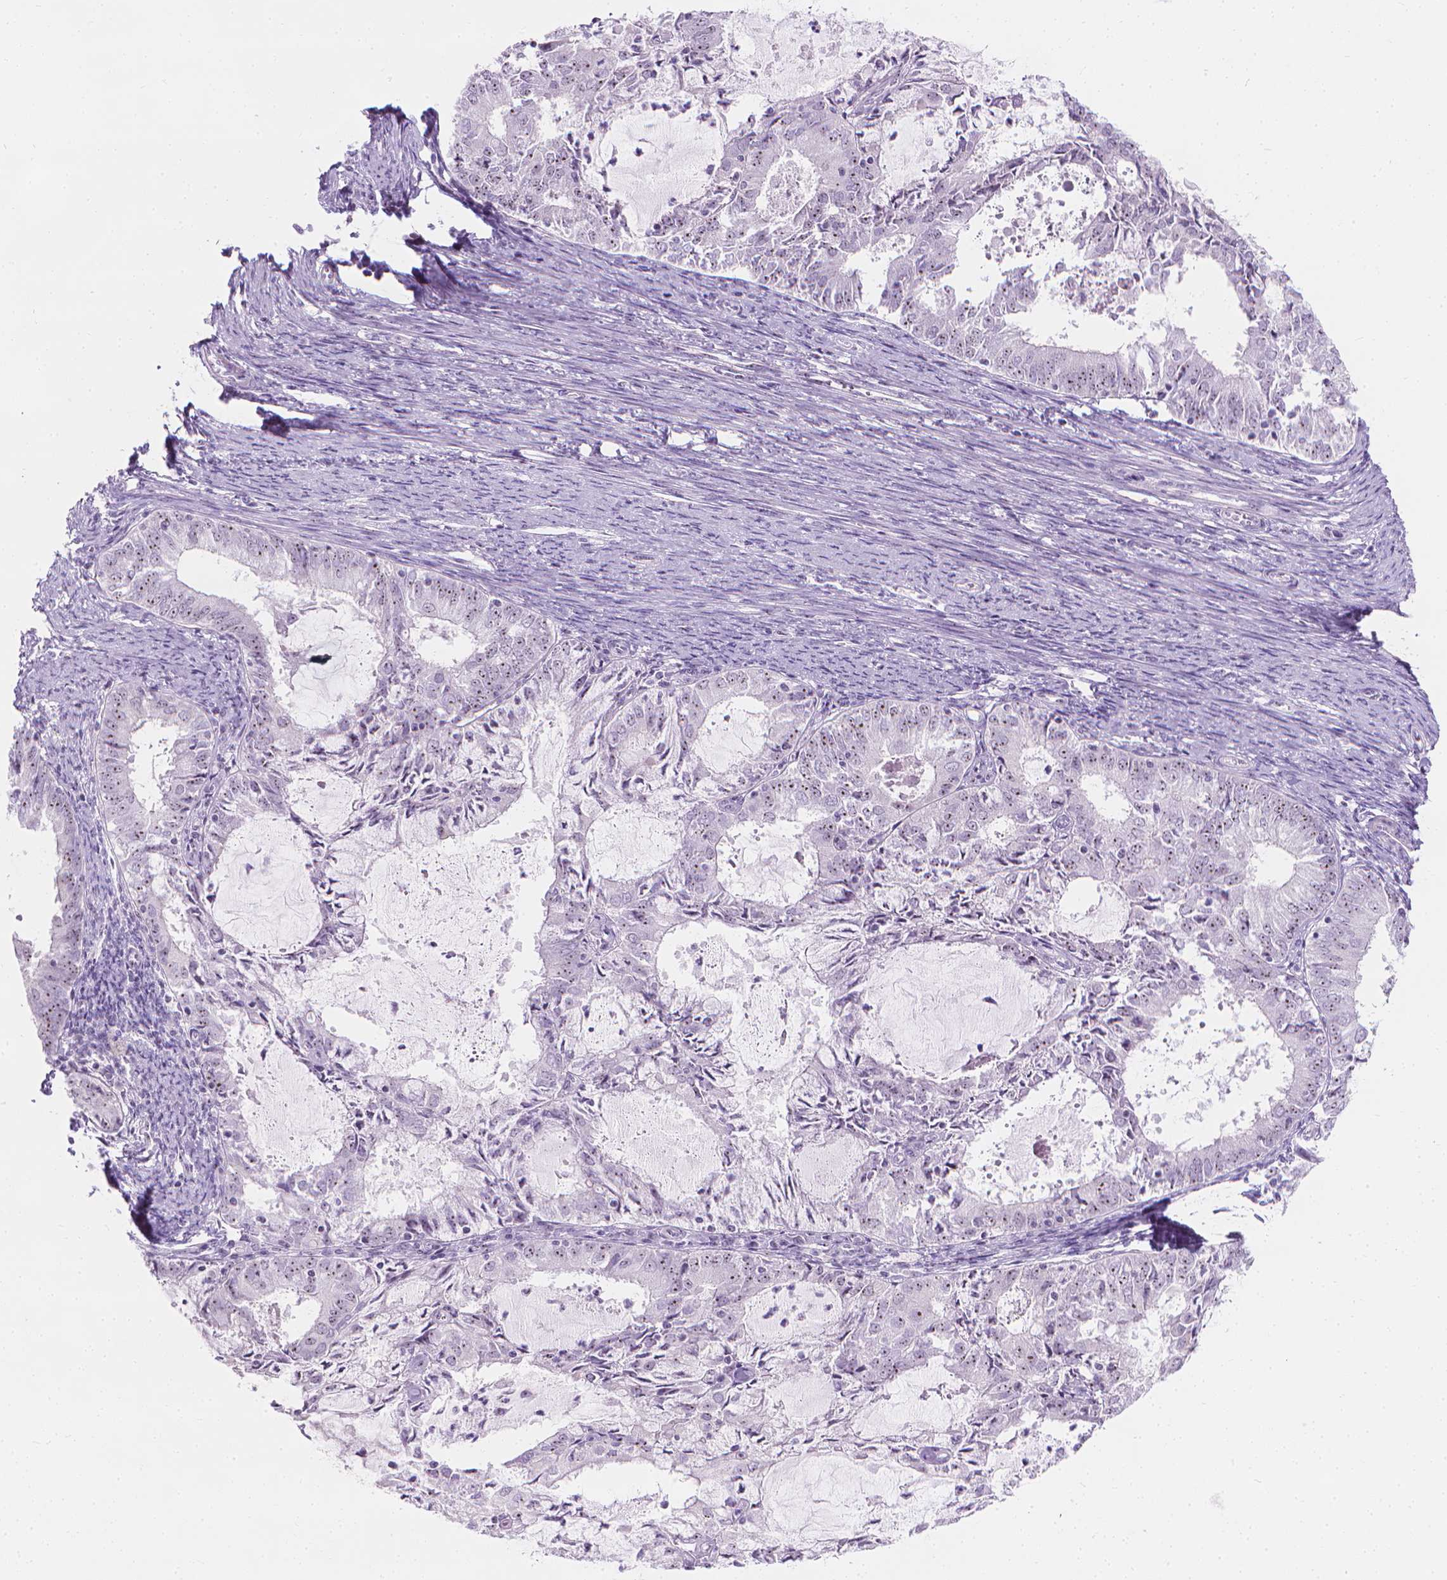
{"staining": {"intensity": "weak", "quantity": "25%-75%", "location": "nuclear"}, "tissue": "endometrial cancer", "cell_type": "Tumor cells", "image_type": "cancer", "snomed": [{"axis": "morphology", "description": "Adenocarcinoma, NOS"}, {"axis": "topography", "description": "Endometrium"}], "caption": "A low amount of weak nuclear expression is seen in about 25%-75% of tumor cells in endometrial adenocarcinoma tissue. (Brightfield microscopy of DAB IHC at high magnification).", "gene": "NOL7", "patient": {"sex": "female", "age": 57}}